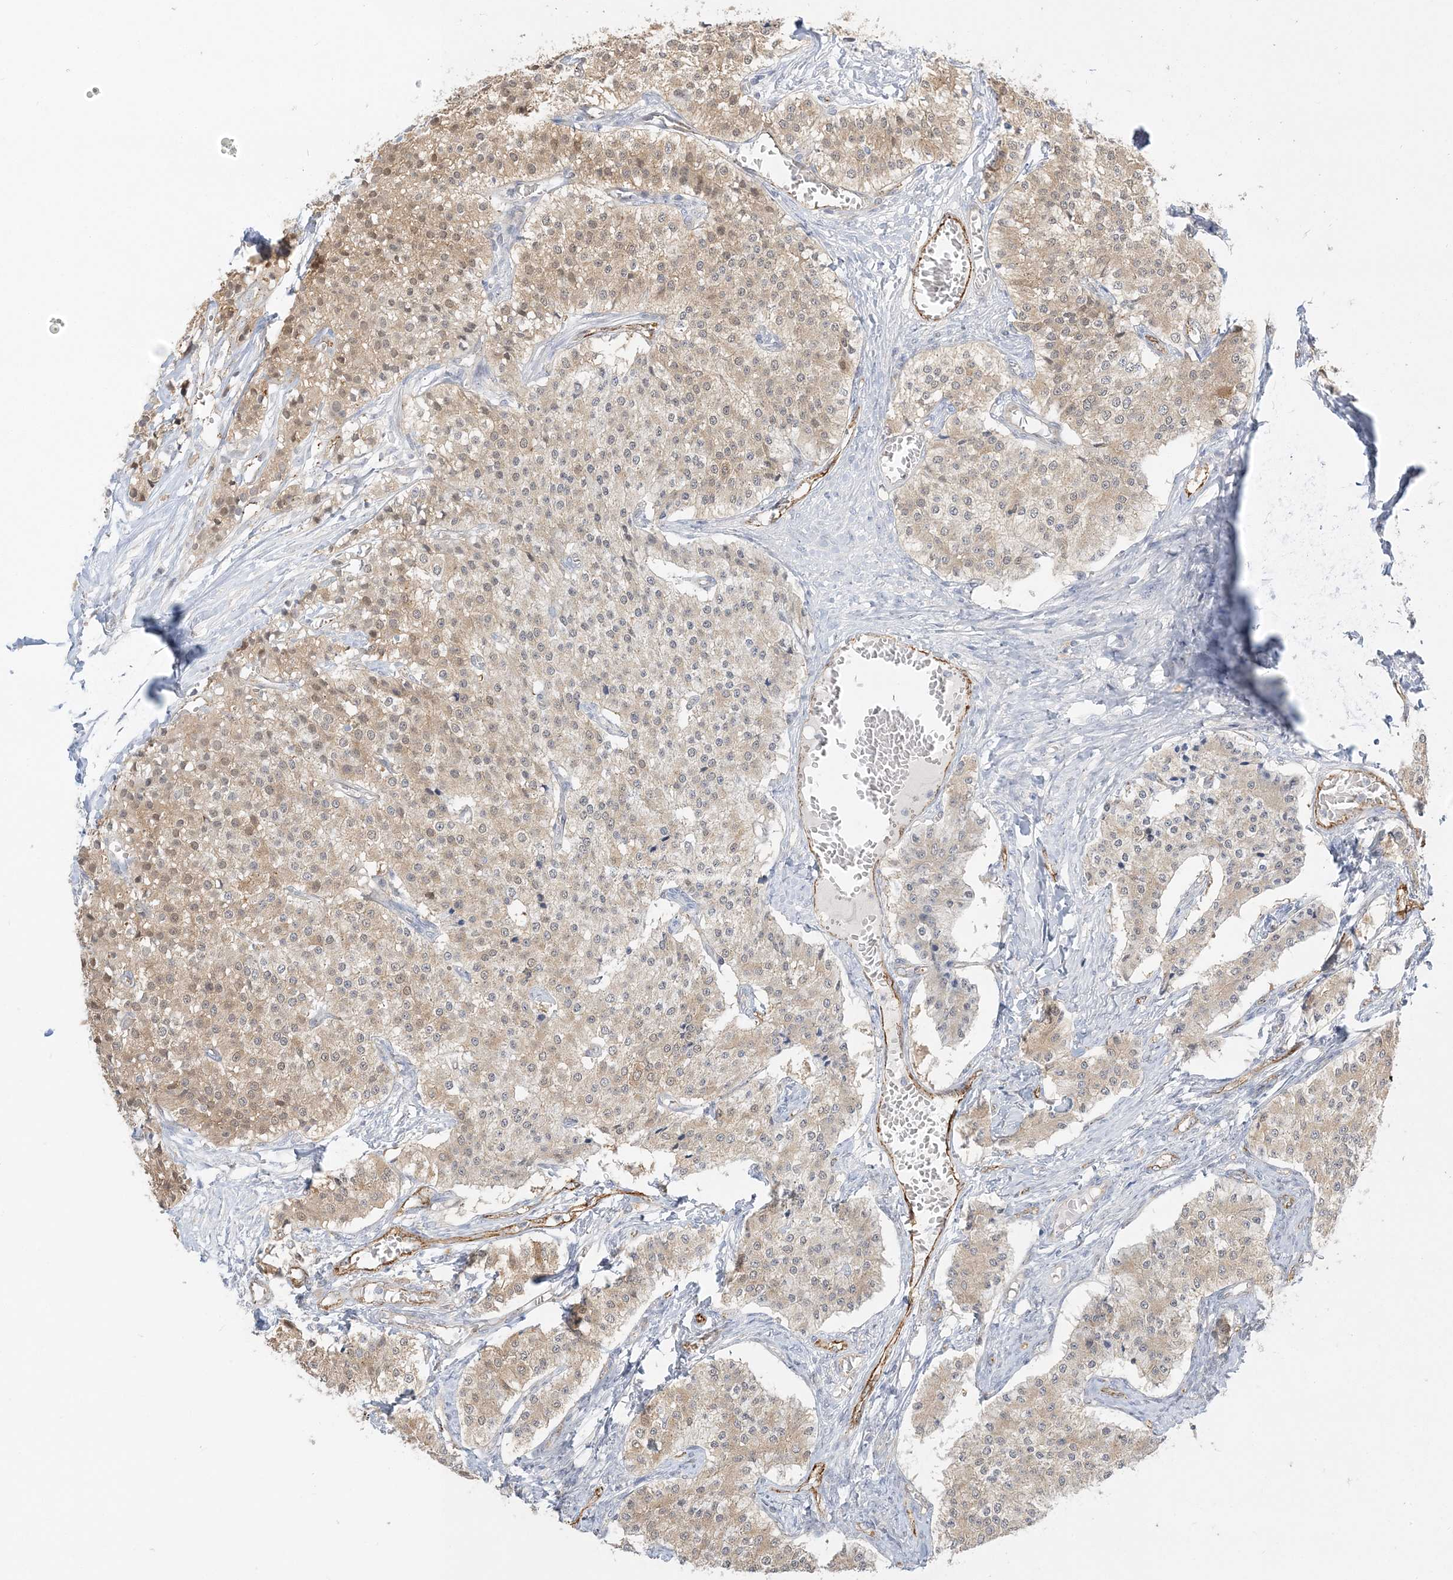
{"staining": {"intensity": "weak", "quantity": "25%-75%", "location": "cytoplasmic/membranous"}, "tissue": "carcinoid", "cell_type": "Tumor cells", "image_type": "cancer", "snomed": [{"axis": "morphology", "description": "Carcinoid, malignant, NOS"}, {"axis": "topography", "description": "Colon"}], "caption": "Malignant carcinoid stained for a protein exhibits weak cytoplasmic/membranous positivity in tumor cells.", "gene": "INPP1", "patient": {"sex": "female", "age": 52}}